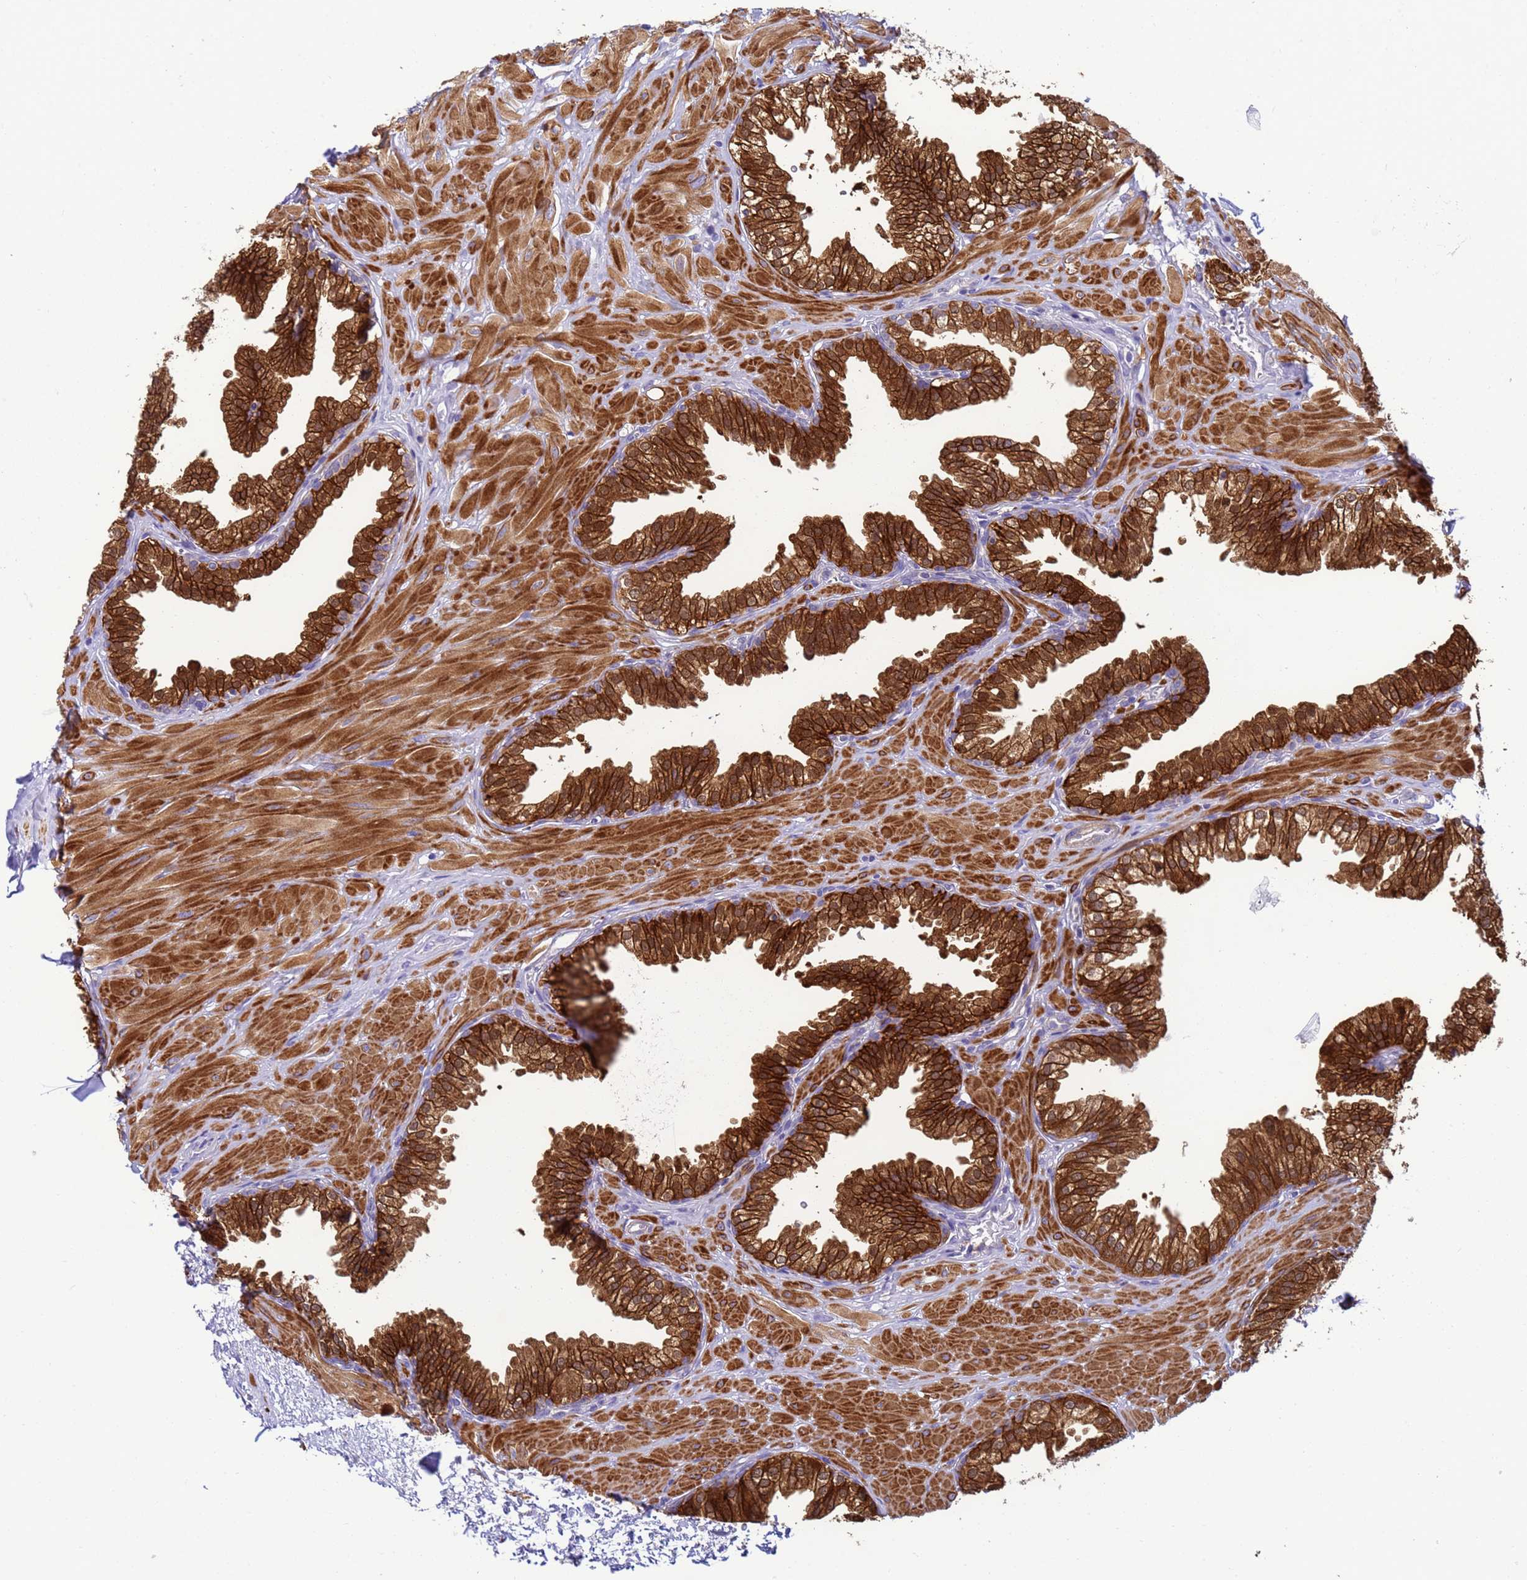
{"staining": {"intensity": "strong", "quantity": ">75%", "location": "cytoplasmic/membranous"}, "tissue": "prostate", "cell_type": "Glandular cells", "image_type": "normal", "snomed": [{"axis": "morphology", "description": "Normal tissue, NOS"}, {"axis": "topography", "description": "Prostate"}, {"axis": "topography", "description": "Peripheral nerve tissue"}], "caption": "IHC photomicrograph of unremarkable human prostate stained for a protein (brown), which reveals high levels of strong cytoplasmic/membranous staining in about >75% of glandular cells.", "gene": "KLHL13", "patient": {"sex": "male", "age": 55}}